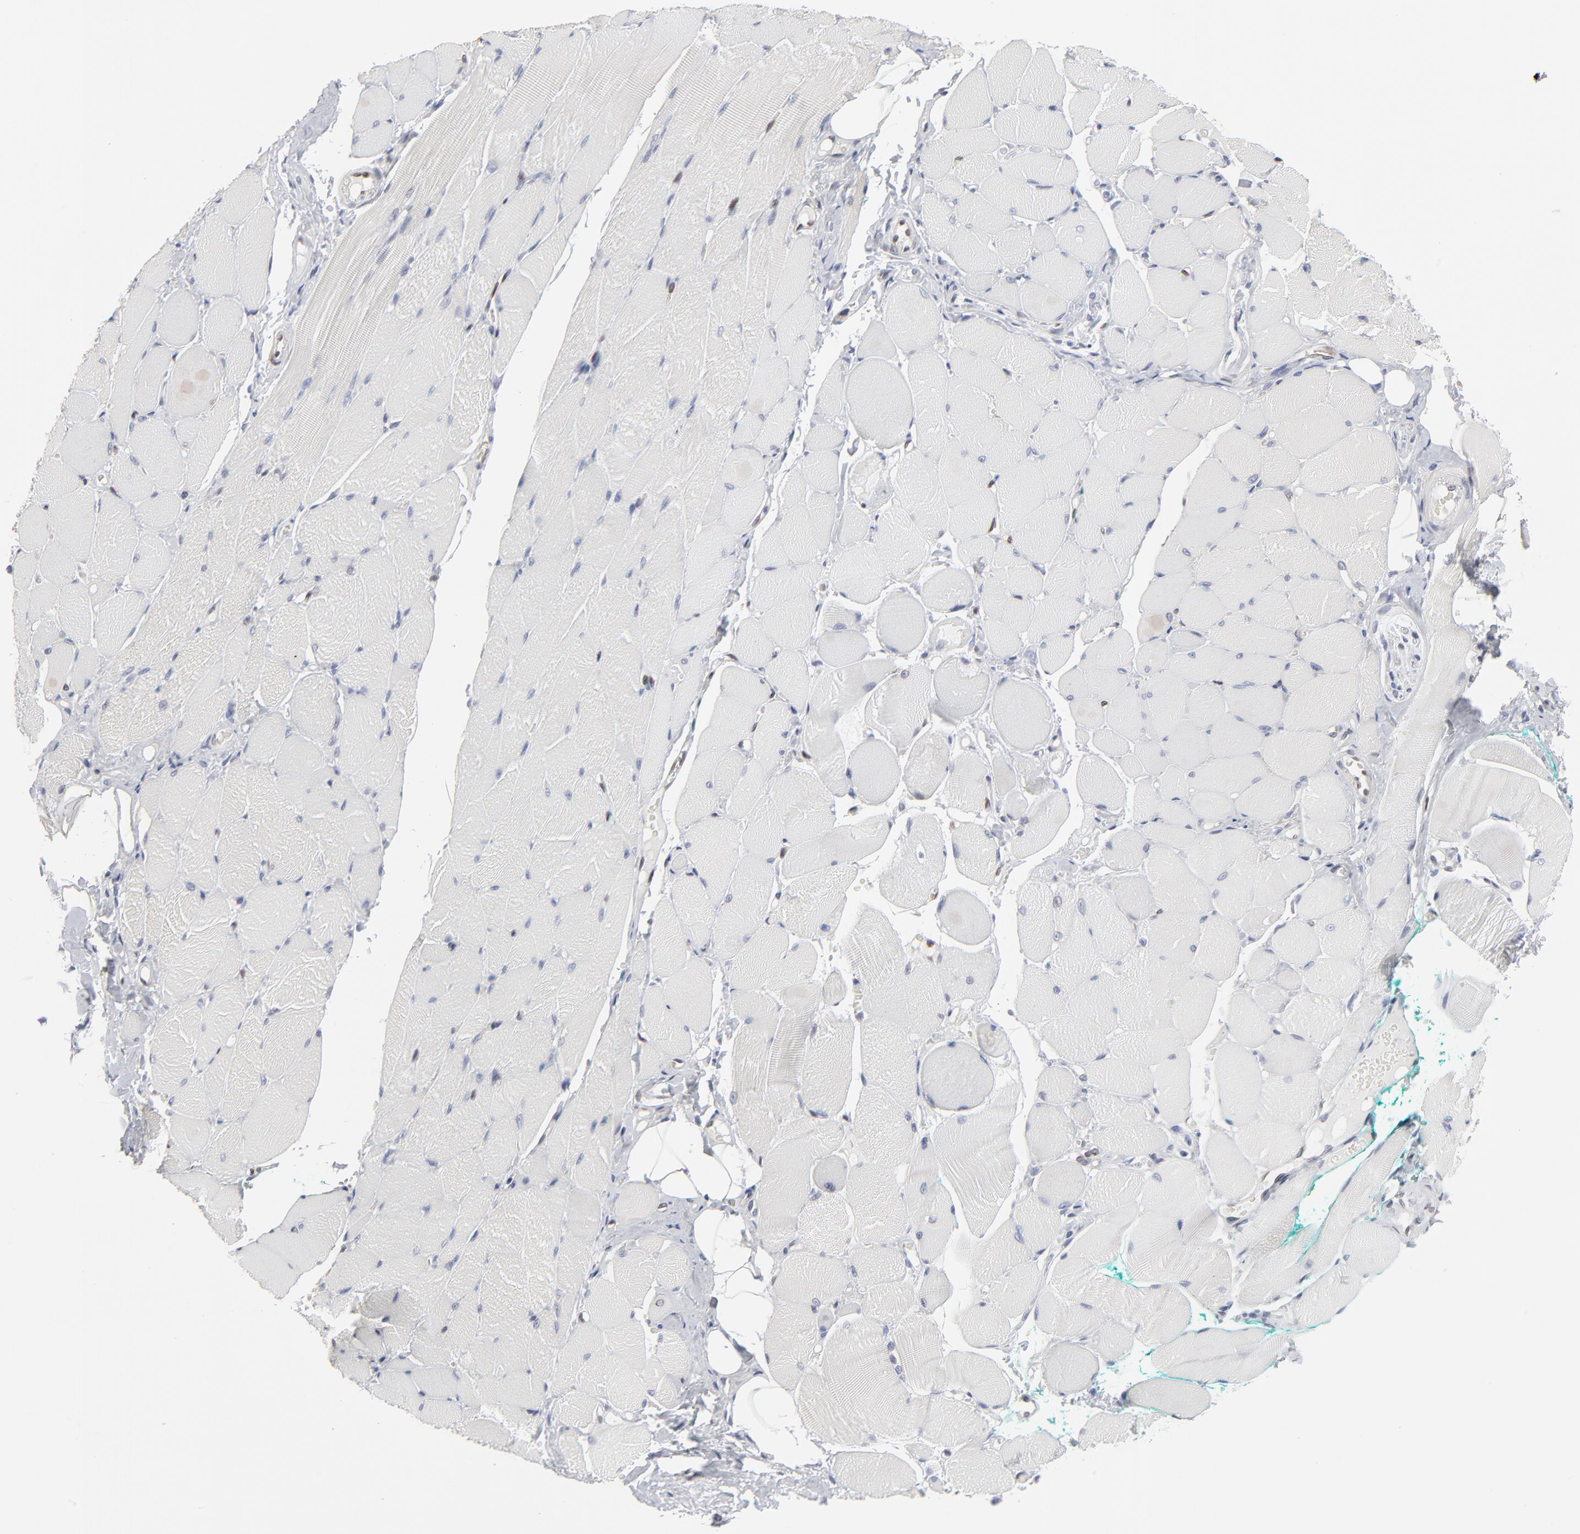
{"staining": {"intensity": "negative", "quantity": "none", "location": "none"}, "tissue": "skeletal muscle", "cell_type": "Myocytes", "image_type": "normal", "snomed": [{"axis": "morphology", "description": "Normal tissue, NOS"}, {"axis": "topography", "description": "Skeletal muscle"}, {"axis": "topography", "description": "Peripheral nerve tissue"}], "caption": "This micrograph is of normal skeletal muscle stained with immunohistochemistry (IHC) to label a protein in brown with the nuclei are counter-stained blue. There is no expression in myocytes.", "gene": "SYNE2", "patient": {"sex": "female", "age": 84}}